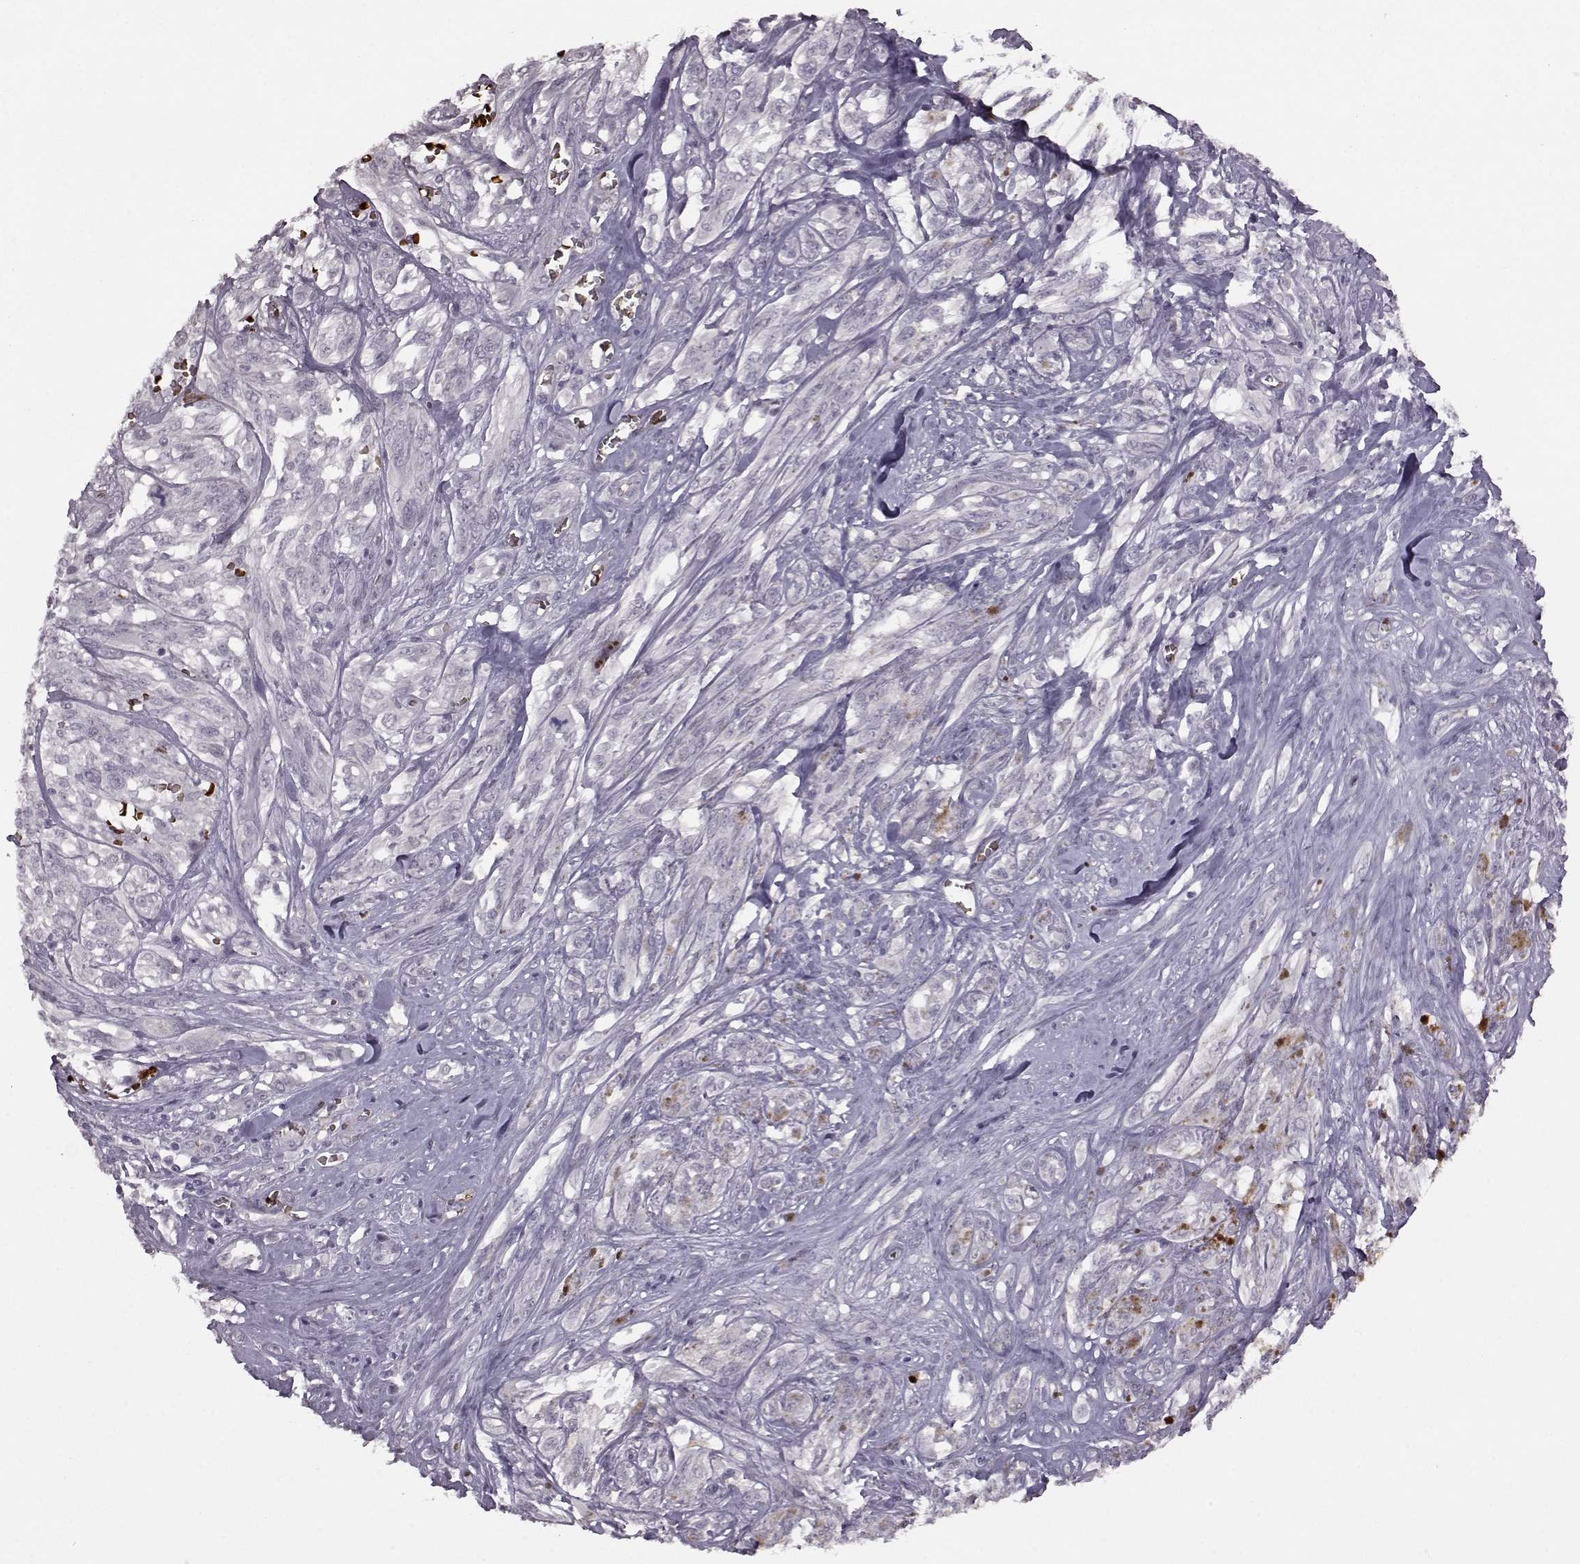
{"staining": {"intensity": "negative", "quantity": "none", "location": "none"}, "tissue": "melanoma", "cell_type": "Tumor cells", "image_type": "cancer", "snomed": [{"axis": "morphology", "description": "Malignant melanoma, NOS"}, {"axis": "topography", "description": "Skin"}], "caption": "Immunohistochemical staining of human melanoma shows no significant positivity in tumor cells.", "gene": "PROP1", "patient": {"sex": "female", "age": 91}}